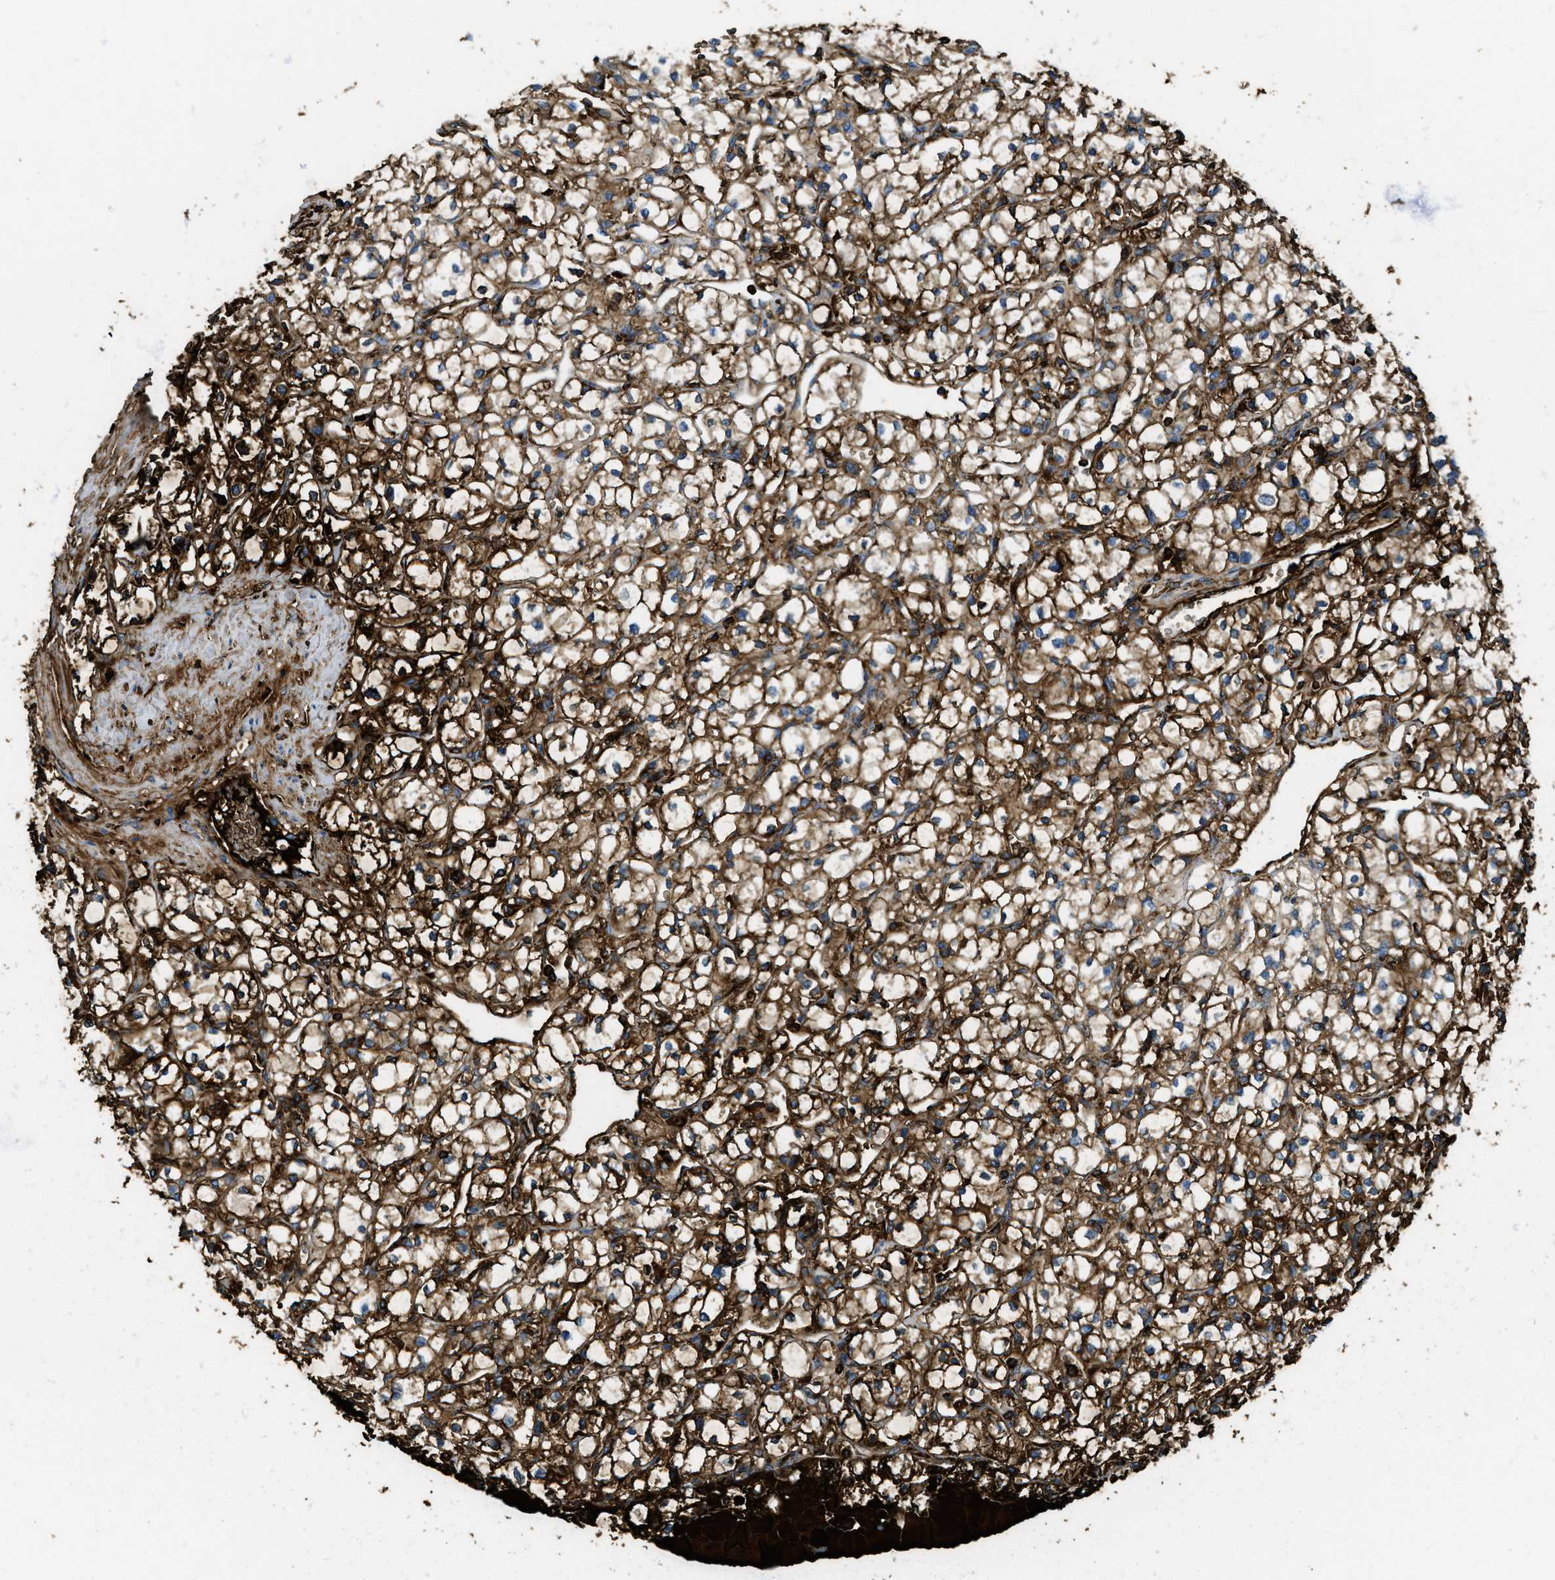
{"staining": {"intensity": "strong", "quantity": ">75%", "location": "cytoplasmic/membranous"}, "tissue": "renal cancer", "cell_type": "Tumor cells", "image_type": "cancer", "snomed": [{"axis": "morphology", "description": "Adenocarcinoma, NOS"}, {"axis": "topography", "description": "Kidney"}], "caption": "Human renal cancer stained with a protein marker displays strong staining in tumor cells.", "gene": "TRIM59", "patient": {"sex": "male", "age": 56}}